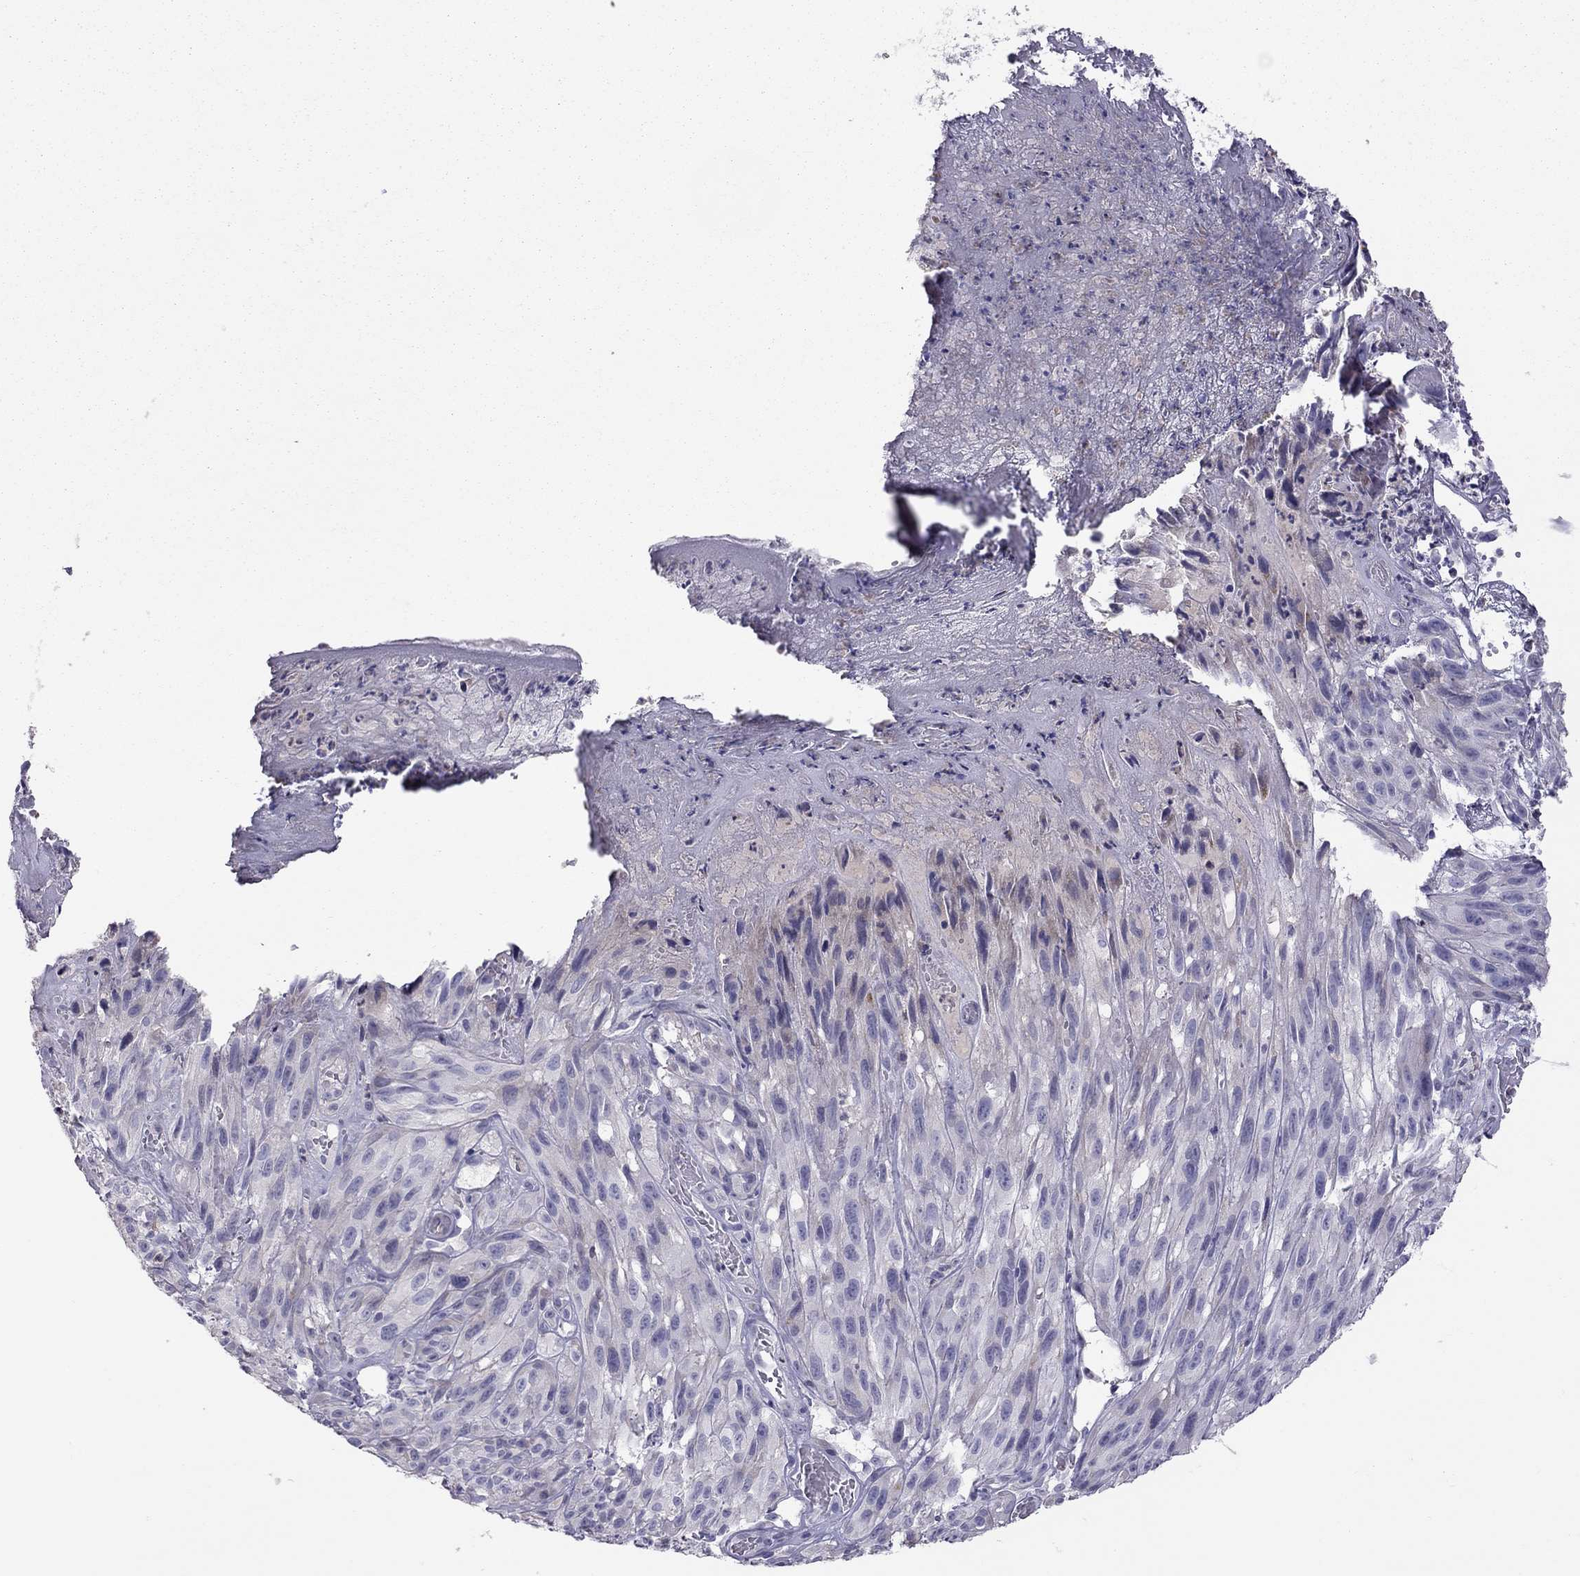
{"staining": {"intensity": "negative", "quantity": "none", "location": "none"}, "tissue": "melanoma", "cell_type": "Tumor cells", "image_type": "cancer", "snomed": [{"axis": "morphology", "description": "Malignant melanoma, NOS"}, {"axis": "topography", "description": "Skin"}], "caption": "Immunohistochemical staining of malignant melanoma displays no significant expression in tumor cells.", "gene": "STAR", "patient": {"sex": "male", "age": 51}}